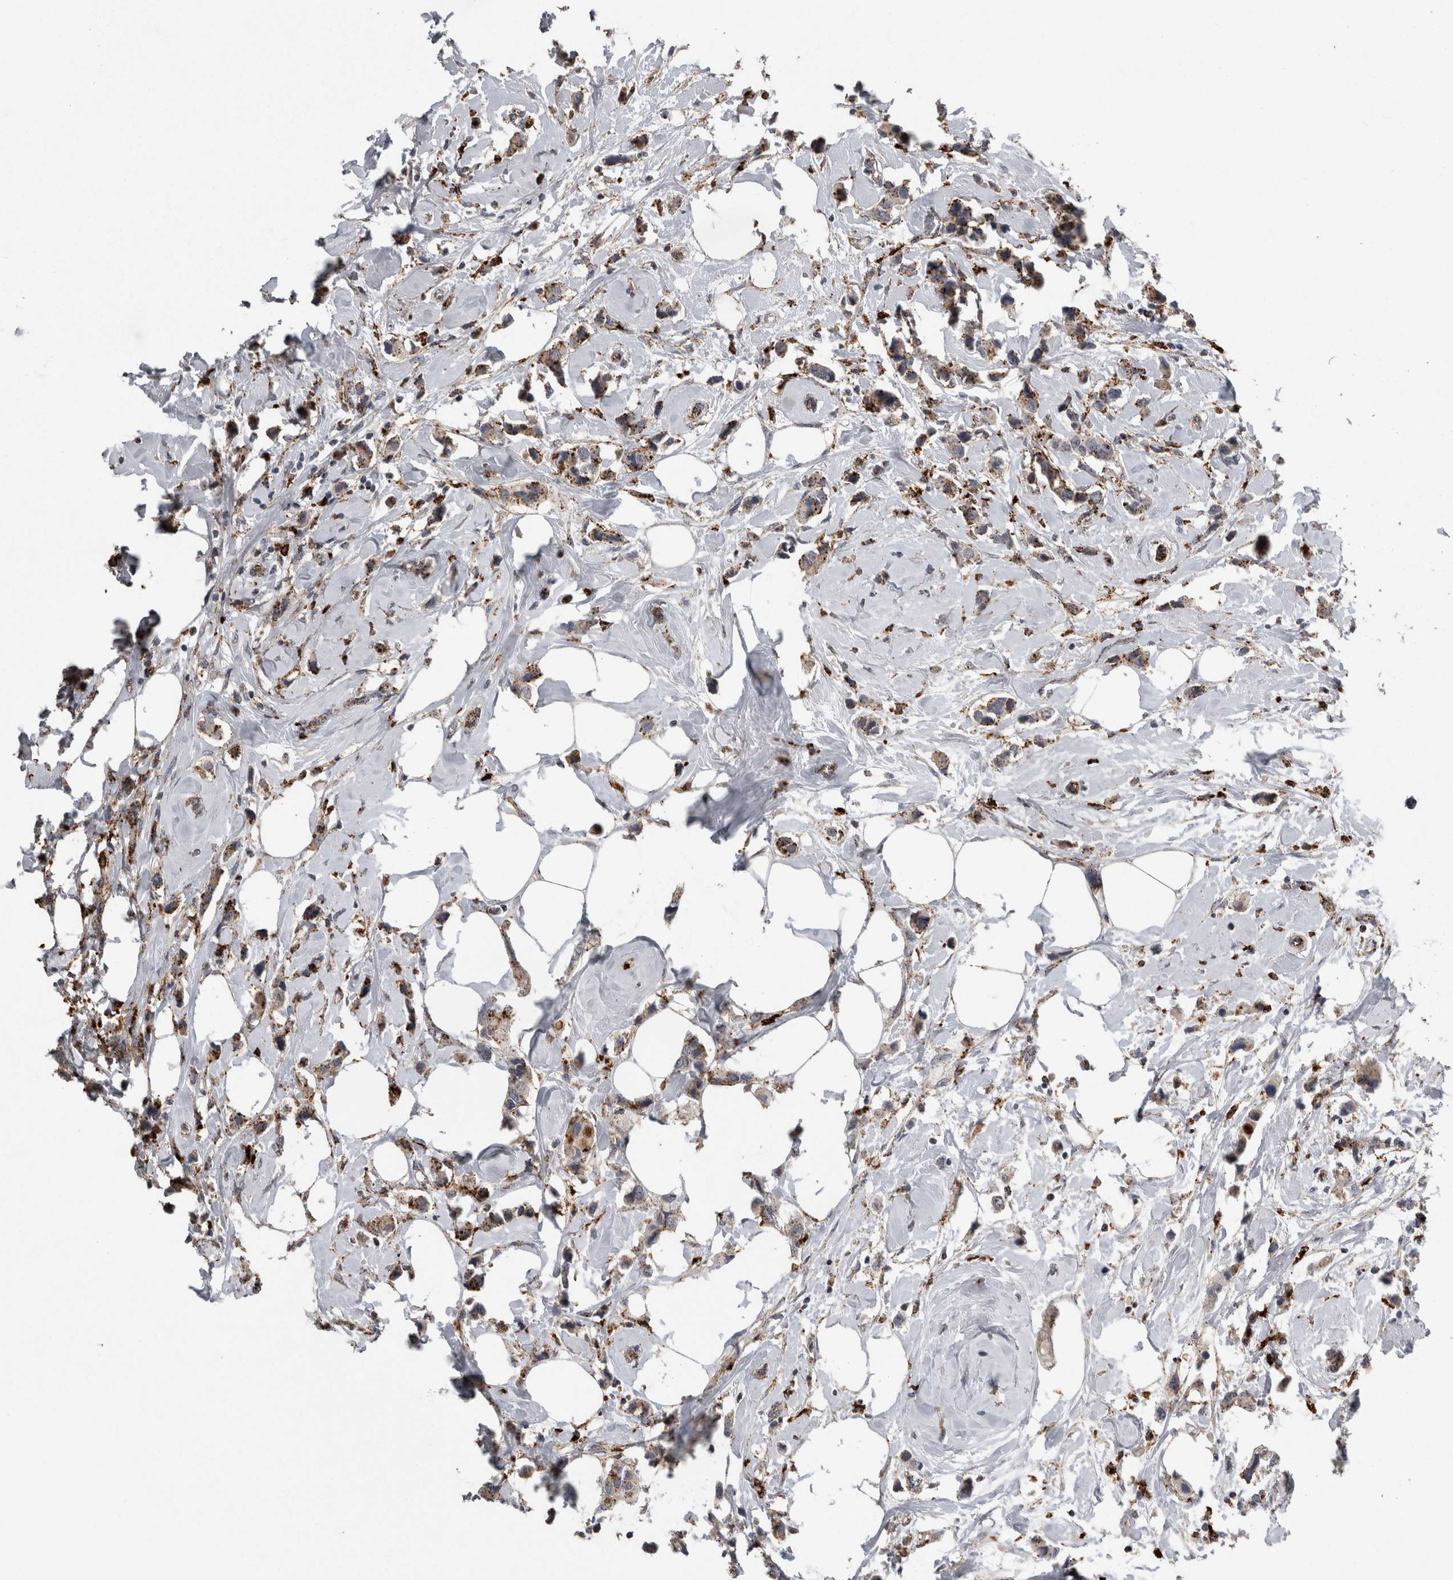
{"staining": {"intensity": "moderate", "quantity": ">75%", "location": "cytoplasmic/membranous"}, "tissue": "breast cancer", "cell_type": "Tumor cells", "image_type": "cancer", "snomed": [{"axis": "morphology", "description": "Normal tissue, NOS"}, {"axis": "morphology", "description": "Duct carcinoma"}, {"axis": "topography", "description": "Breast"}], "caption": "Protein expression analysis of human breast cancer (infiltrating ductal carcinoma) reveals moderate cytoplasmic/membranous expression in about >75% of tumor cells. Ihc stains the protein in brown and the nuclei are stained blue.", "gene": "CTSZ", "patient": {"sex": "female", "age": 50}}